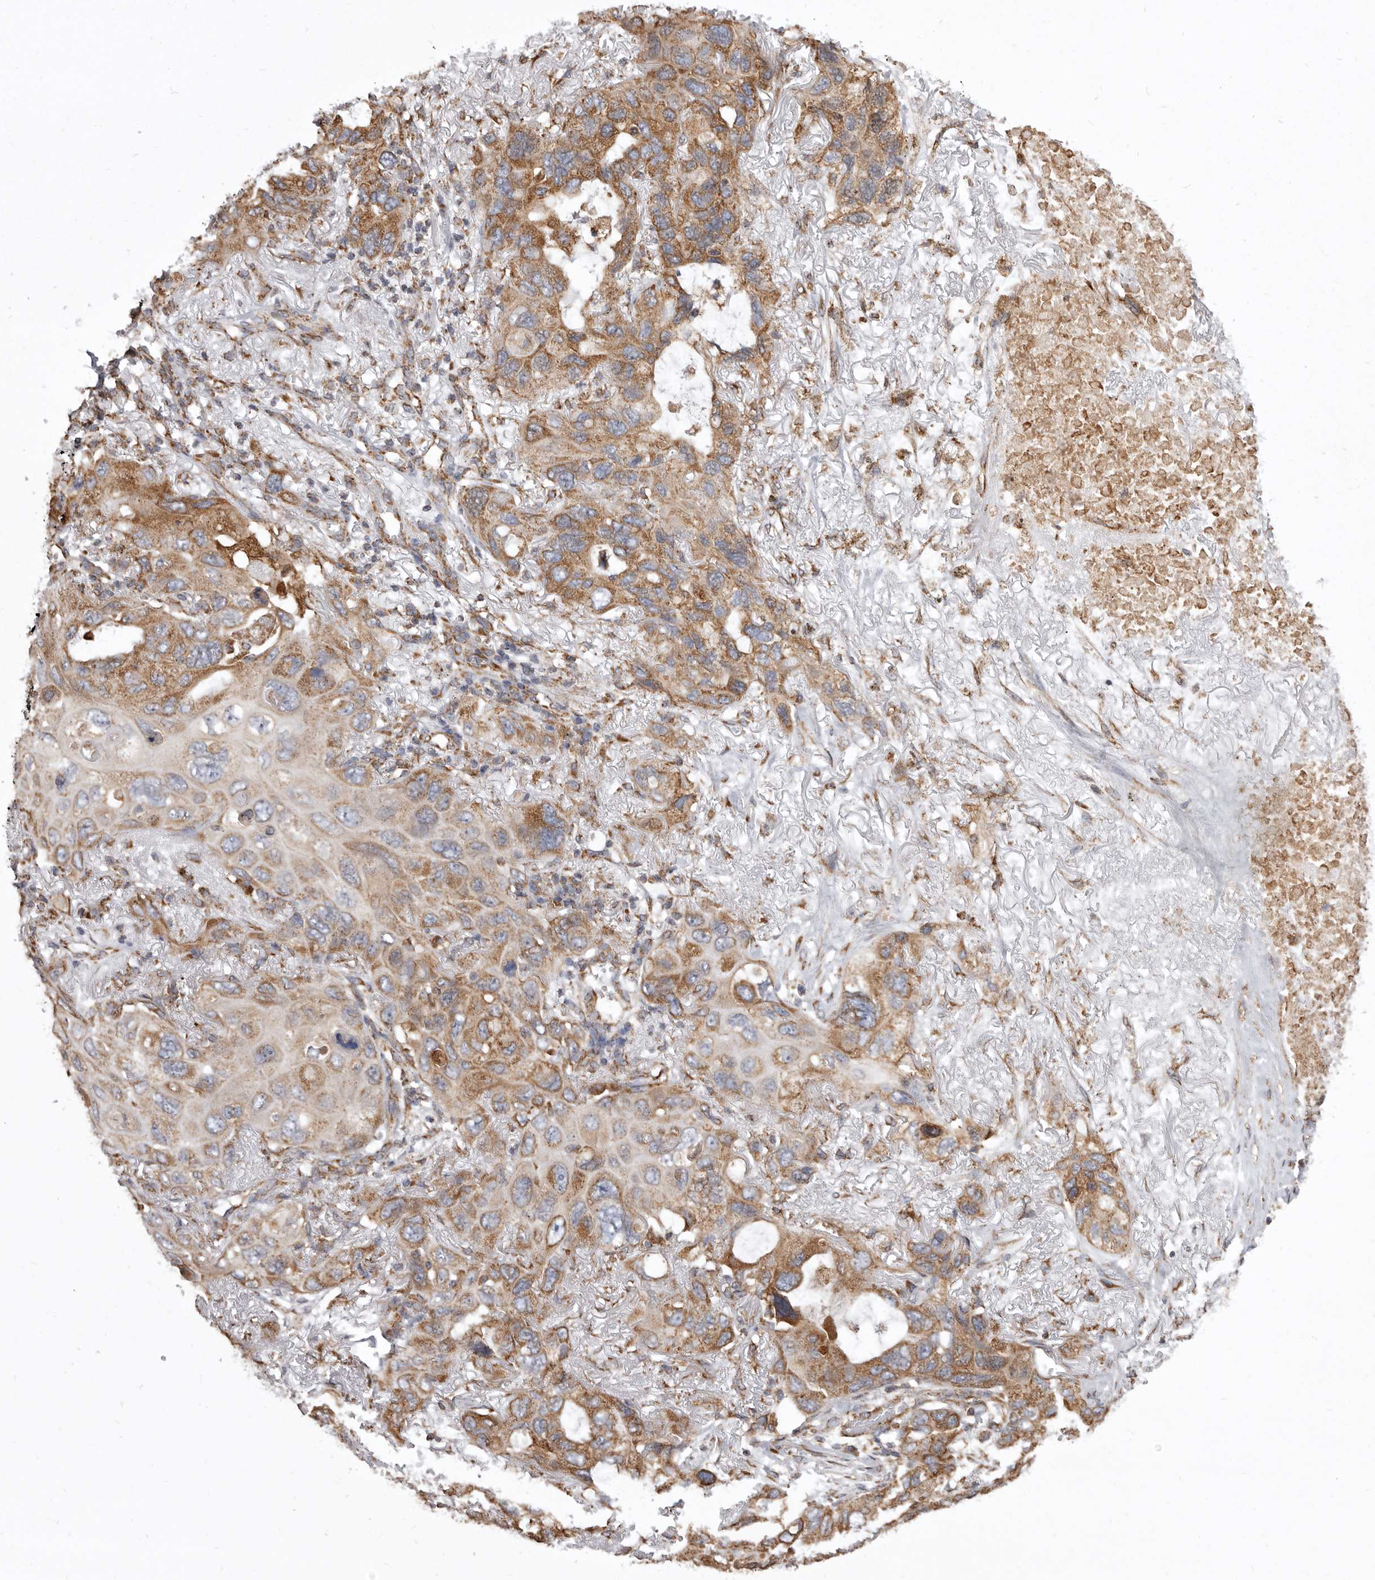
{"staining": {"intensity": "moderate", "quantity": ">75%", "location": "cytoplasmic/membranous"}, "tissue": "lung cancer", "cell_type": "Tumor cells", "image_type": "cancer", "snomed": [{"axis": "morphology", "description": "Squamous cell carcinoma, NOS"}, {"axis": "topography", "description": "Lung"}], "caption": "Immunohistochemical staining of lung cancer reveals medium levels of moderate cytoplasmic/membranous positivity in about >75% of tumor cells.", "gene": "CDK5RAP3", "patient": {"sex": "female", "age": 73}}